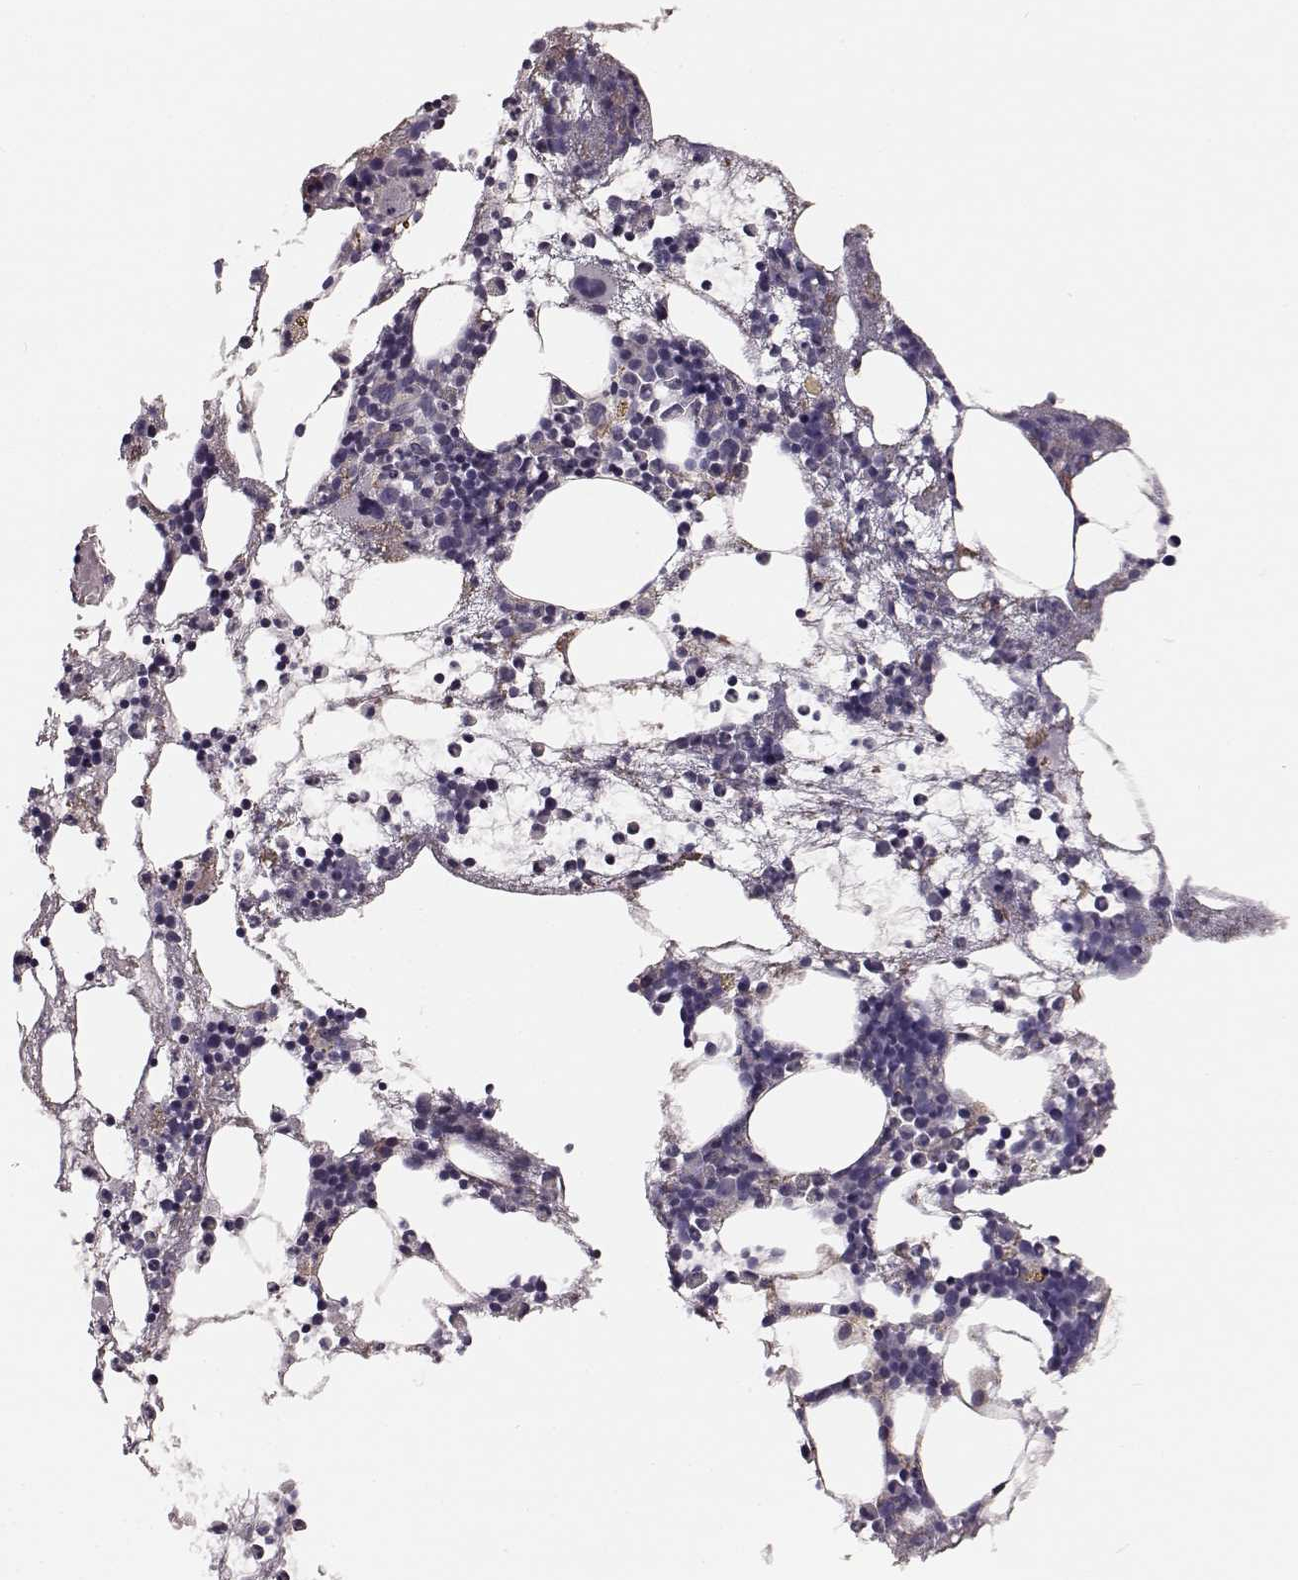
{"staining": {"intensity": "negative", "quantity": "none", "location": "none"}, "tissue": "bone marrow", "cell_type": "Hematopoietic cells", "image_type": "normal", "snomed": [{"axis": "morphology", "description": "Normal tissue, NOS"}, {"axis": "topography", "description": "Bone marrow"}], "caption": "Hematopoietic cells are negative for protein expression in unremarkable human bone marrow. The staining was performed using DAB (3,3'-diaminobenzidine) to visualize the protein expression in brown, while the nuclei were stained in blue with hematoxylin (Magnification: 20x).", "gene": "EIF4E1B", "patient": {"sex": "male", "age": 54}}